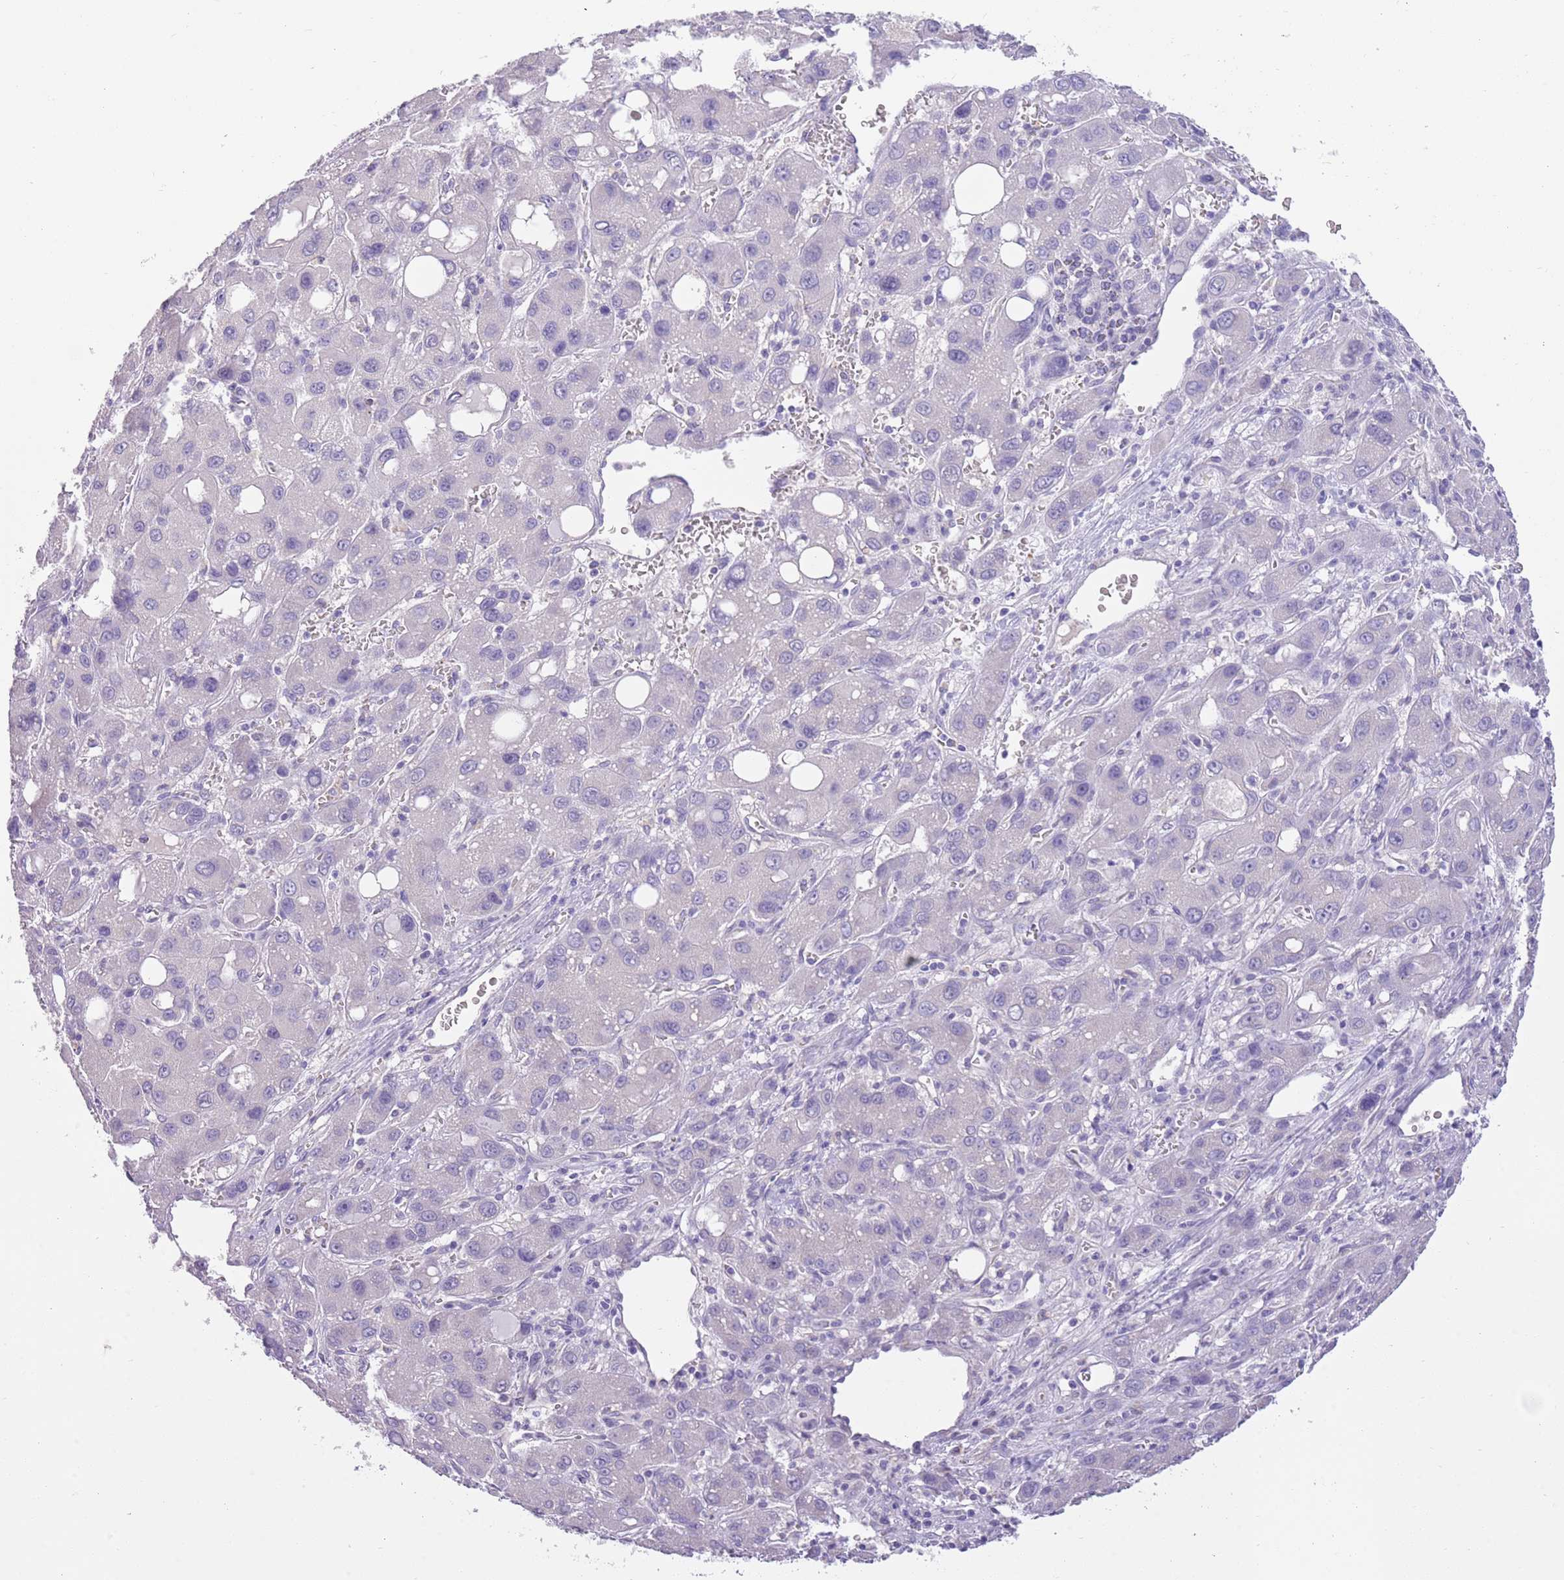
{"staining": {"intensity": "negative", "quantity": "none", "location": "none"}, "tissue": "liver cancer", "cell_type": "Tumor cells", "image_type": "cancer", "snomed": [{"axis": "morphology", "description": "Carcinoma, Hepatocellular, NOS"}, {"axis": "topography", "description": "Liver"}], "caption": "This is a histopathology image of immunohistochemistry staining of hepatocellular carcinoma (liver), which shows no staining in tumor cells.", "gene": "SFTPA1", "patient": {"sex": "male", "age": 55}}